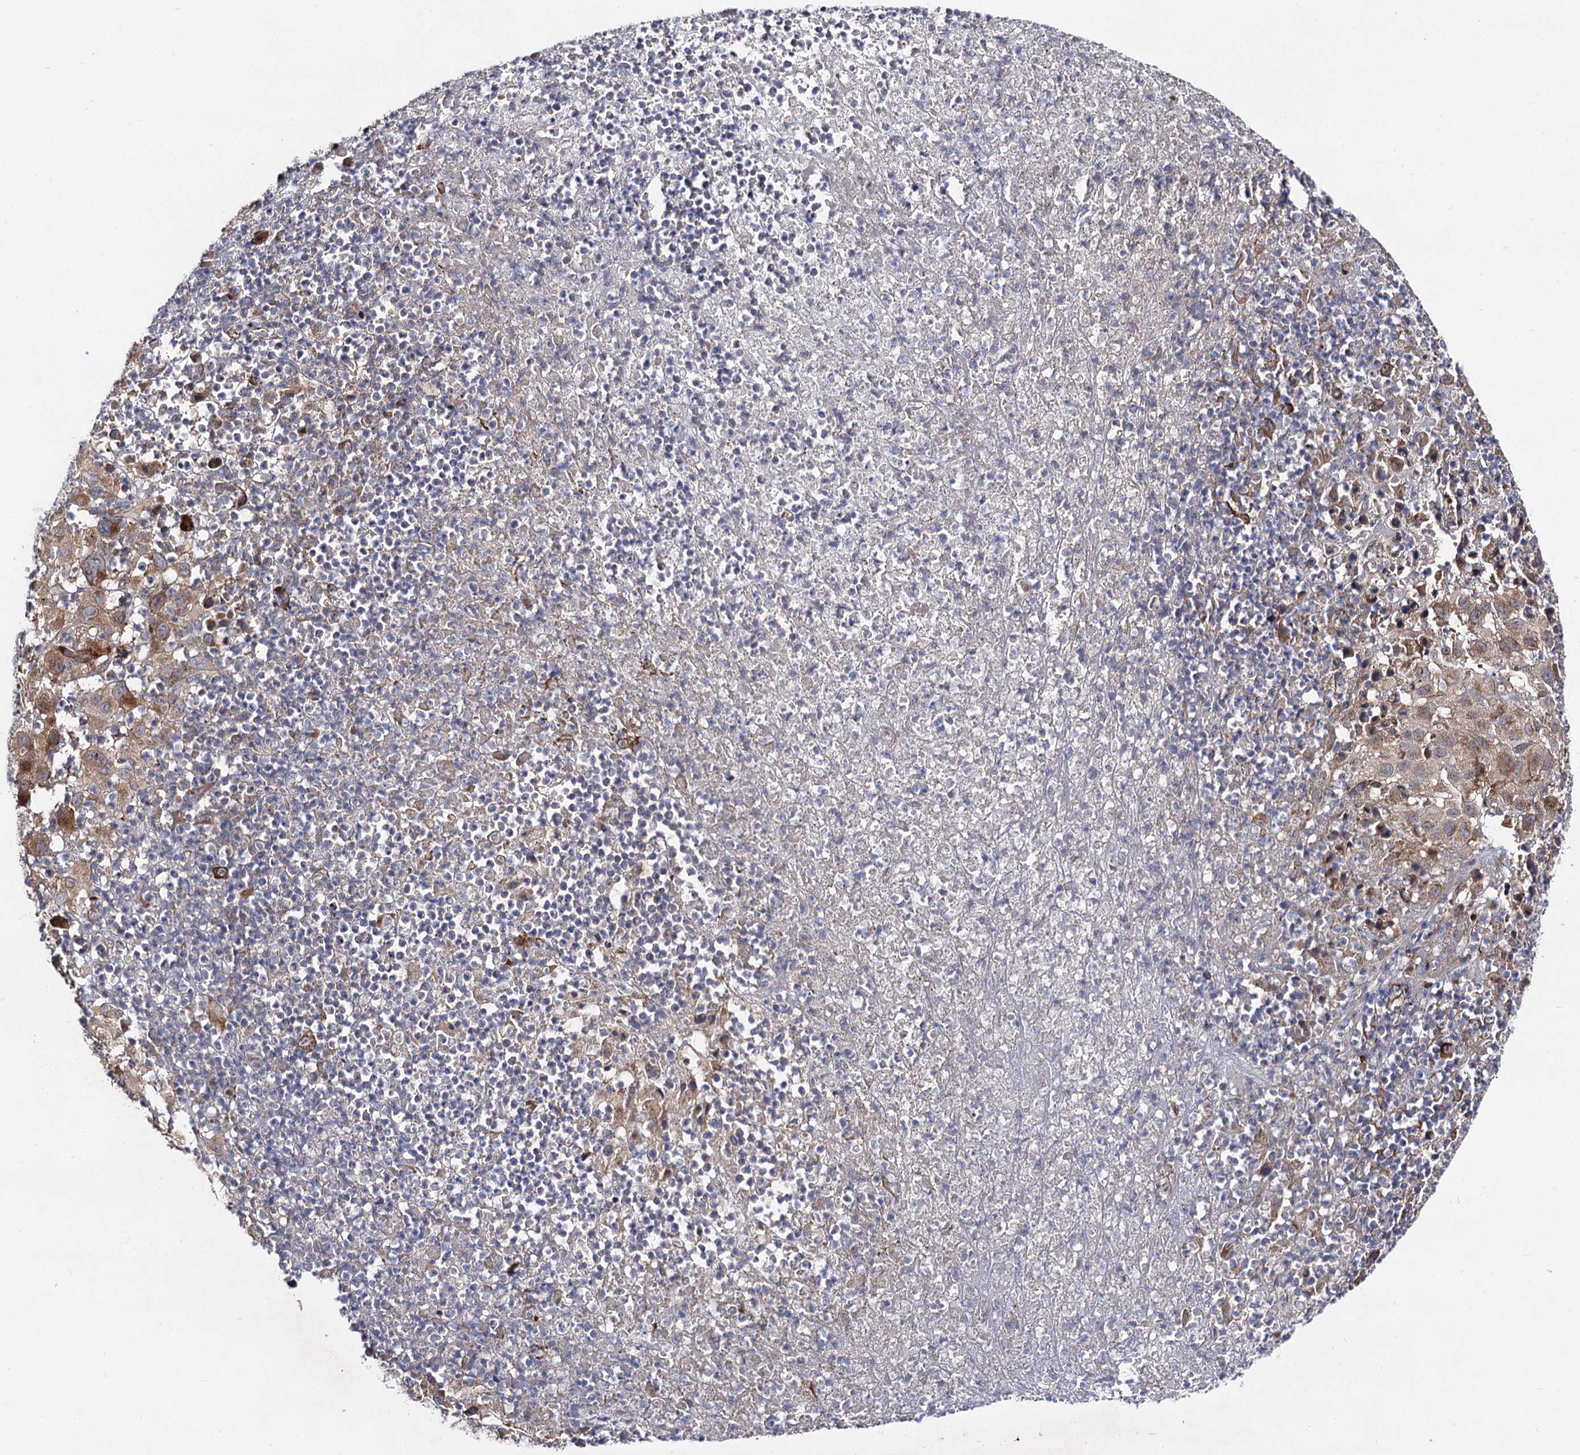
{"staining": {"intensity": "moderate", "quantity": ">75%", "location": "cytoplasmic/membranous"}, "tissue": "melanoma", "cell_type": "Tumor cells", "image_type": "cancer", "snomed": [{"axis": "morphology", "description": "Malignant melanoma, NOS"}, {"axis": "topography", "description": "Skin"}], "caption": "Malignant melanoma stained with DAB immunohistochemistry (IHC) displays medium levels of moderate cytoplasmic/membranous positivity in approximately >75% of tumor cells. (DAB (3,3'-diaminobenzidine) = brown stain, brightfield microscopy at high magnification).", "gene": "DYDC1", "patient": {"sex": "male", "age": 73}}